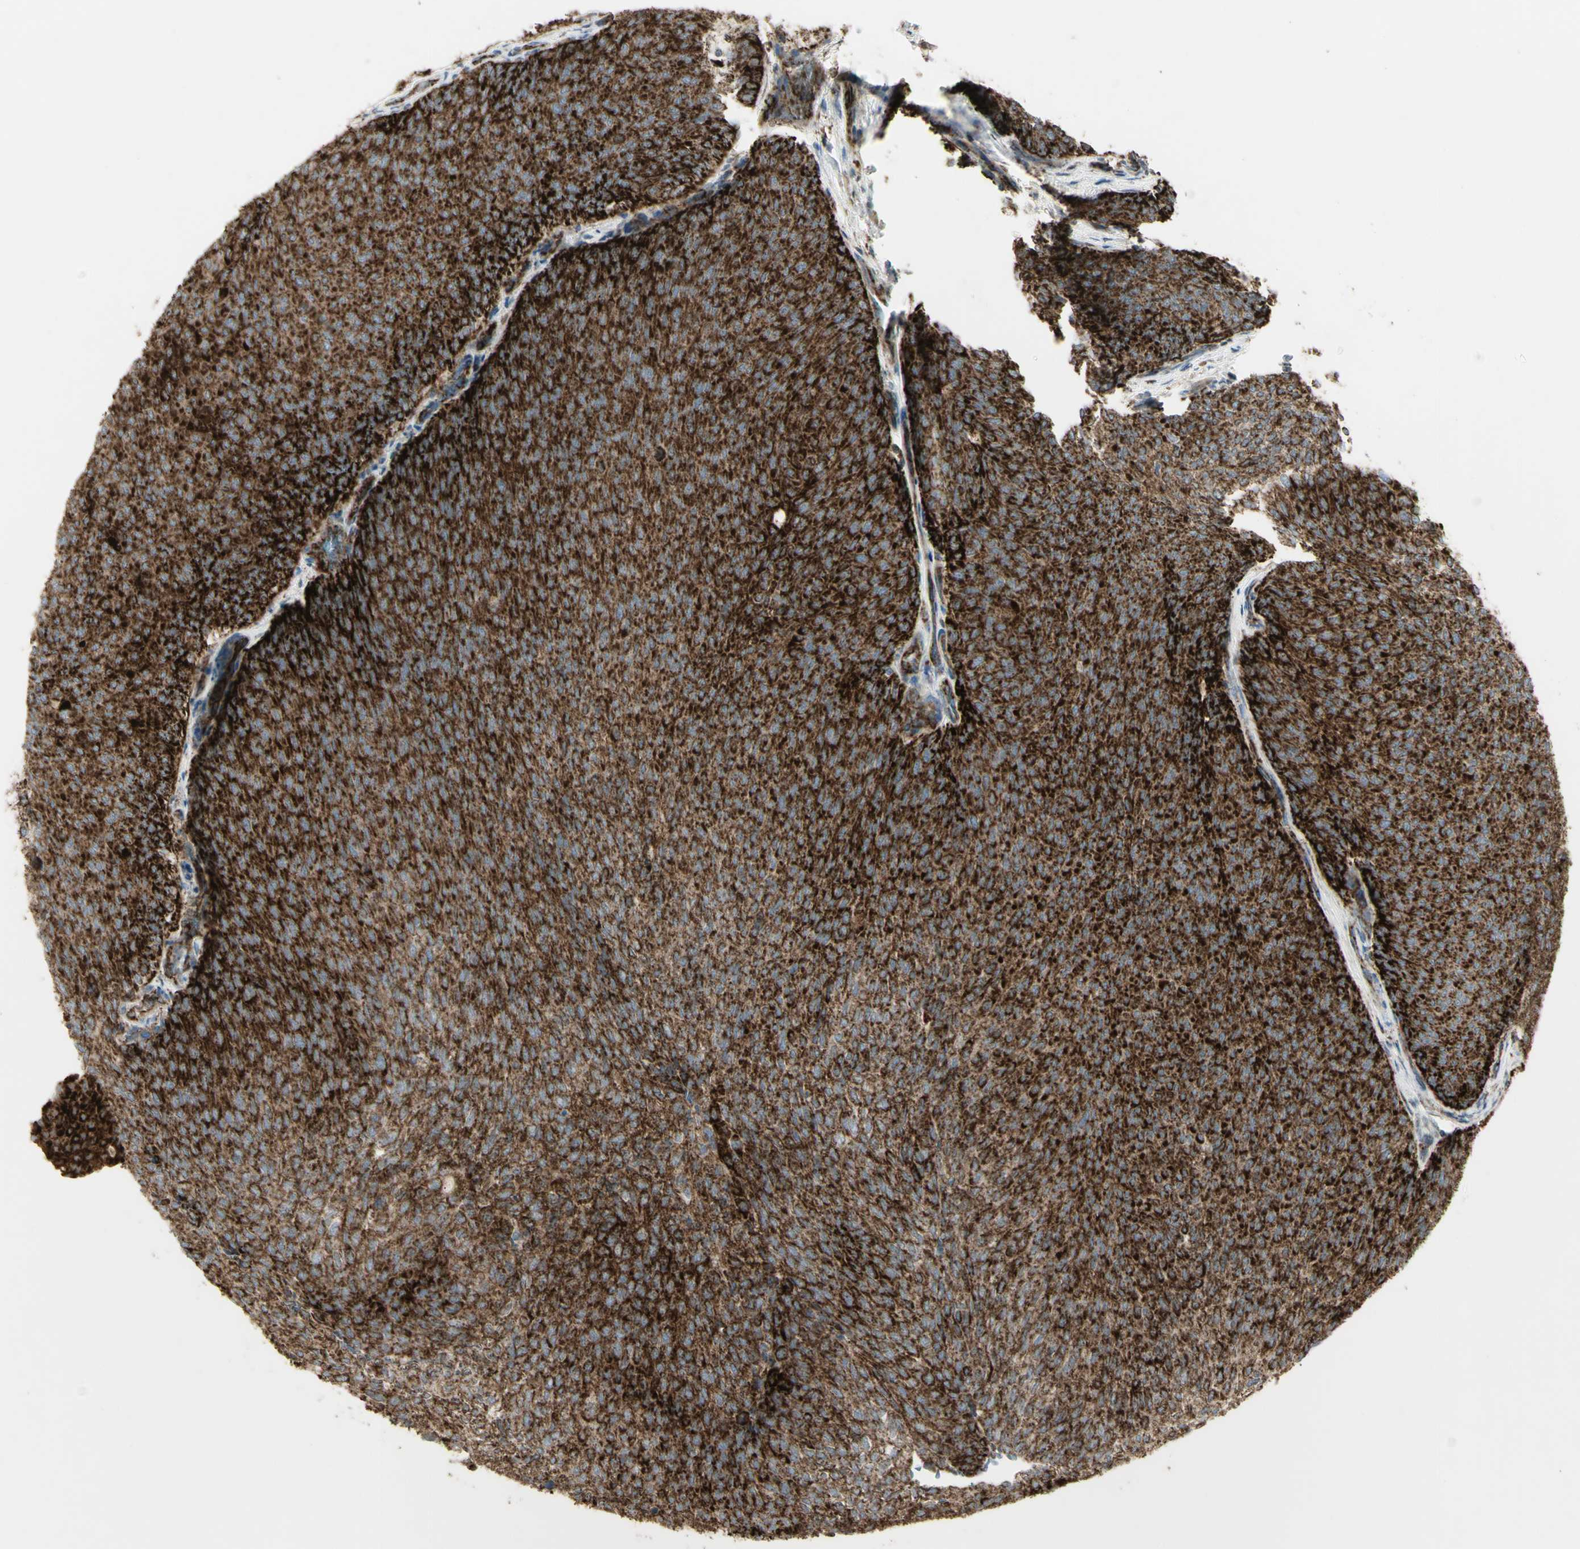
{"staining": {"intensity": "strong", "quantity": ">75%", "location": "cytoplasmic/membranous"}, "tissue": "urothelial cancer", "cell_type": "Tumor cells", "image_type": "cancer", "snomed": [{"axis": "morphology", "description": "Urothelial carcinoma, Low grade"}, {"axis": "topography", "description": "Urinary bladder"}], "caption": "This is an image of immunohistochemistry staining of urothelial carcinoma (low-grade), which shows strong positivity in the cytoplasmic/membranous of tumor cells.", "gene": "CYB5R1", "patient": {"sex": "female", "age": 79}}